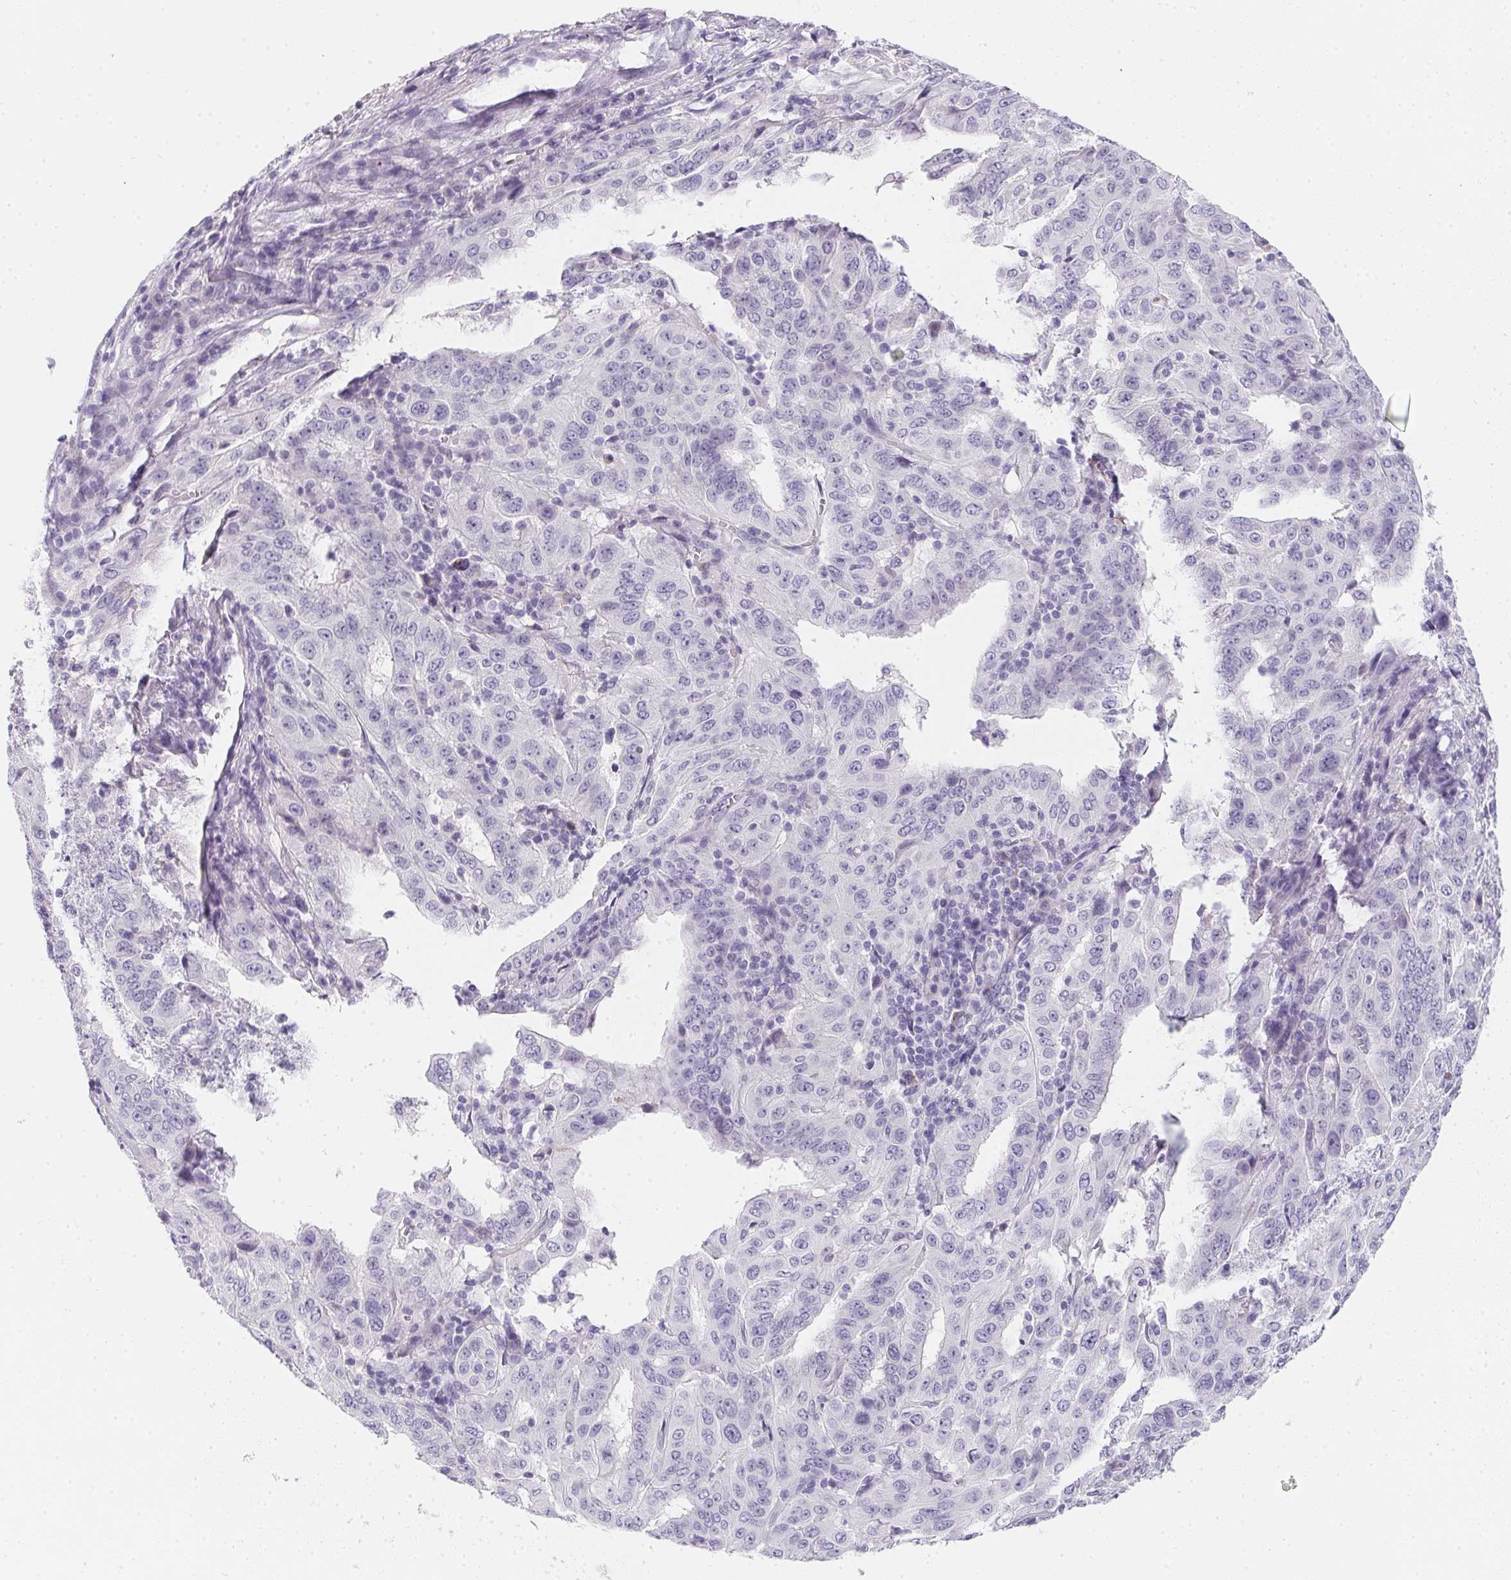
{"staining": {"intensity": "negative", "quantity": "none", "location": "none"}, "tissue": "pancreatic cancer", "cell_type": "Tumor cells", "image_type": "cancer", "snomed": [{"axis": "morphology", "description": "Adenocarcinoma, NOS"}, {"axis": "topography", "description": "Pancreas"}], "caption": "Tumor cells show no significant protein staining in pancreatic adenocarcinoma.", "gene": "MAP1A", "patient": {"sex": "male", "age": 63}}